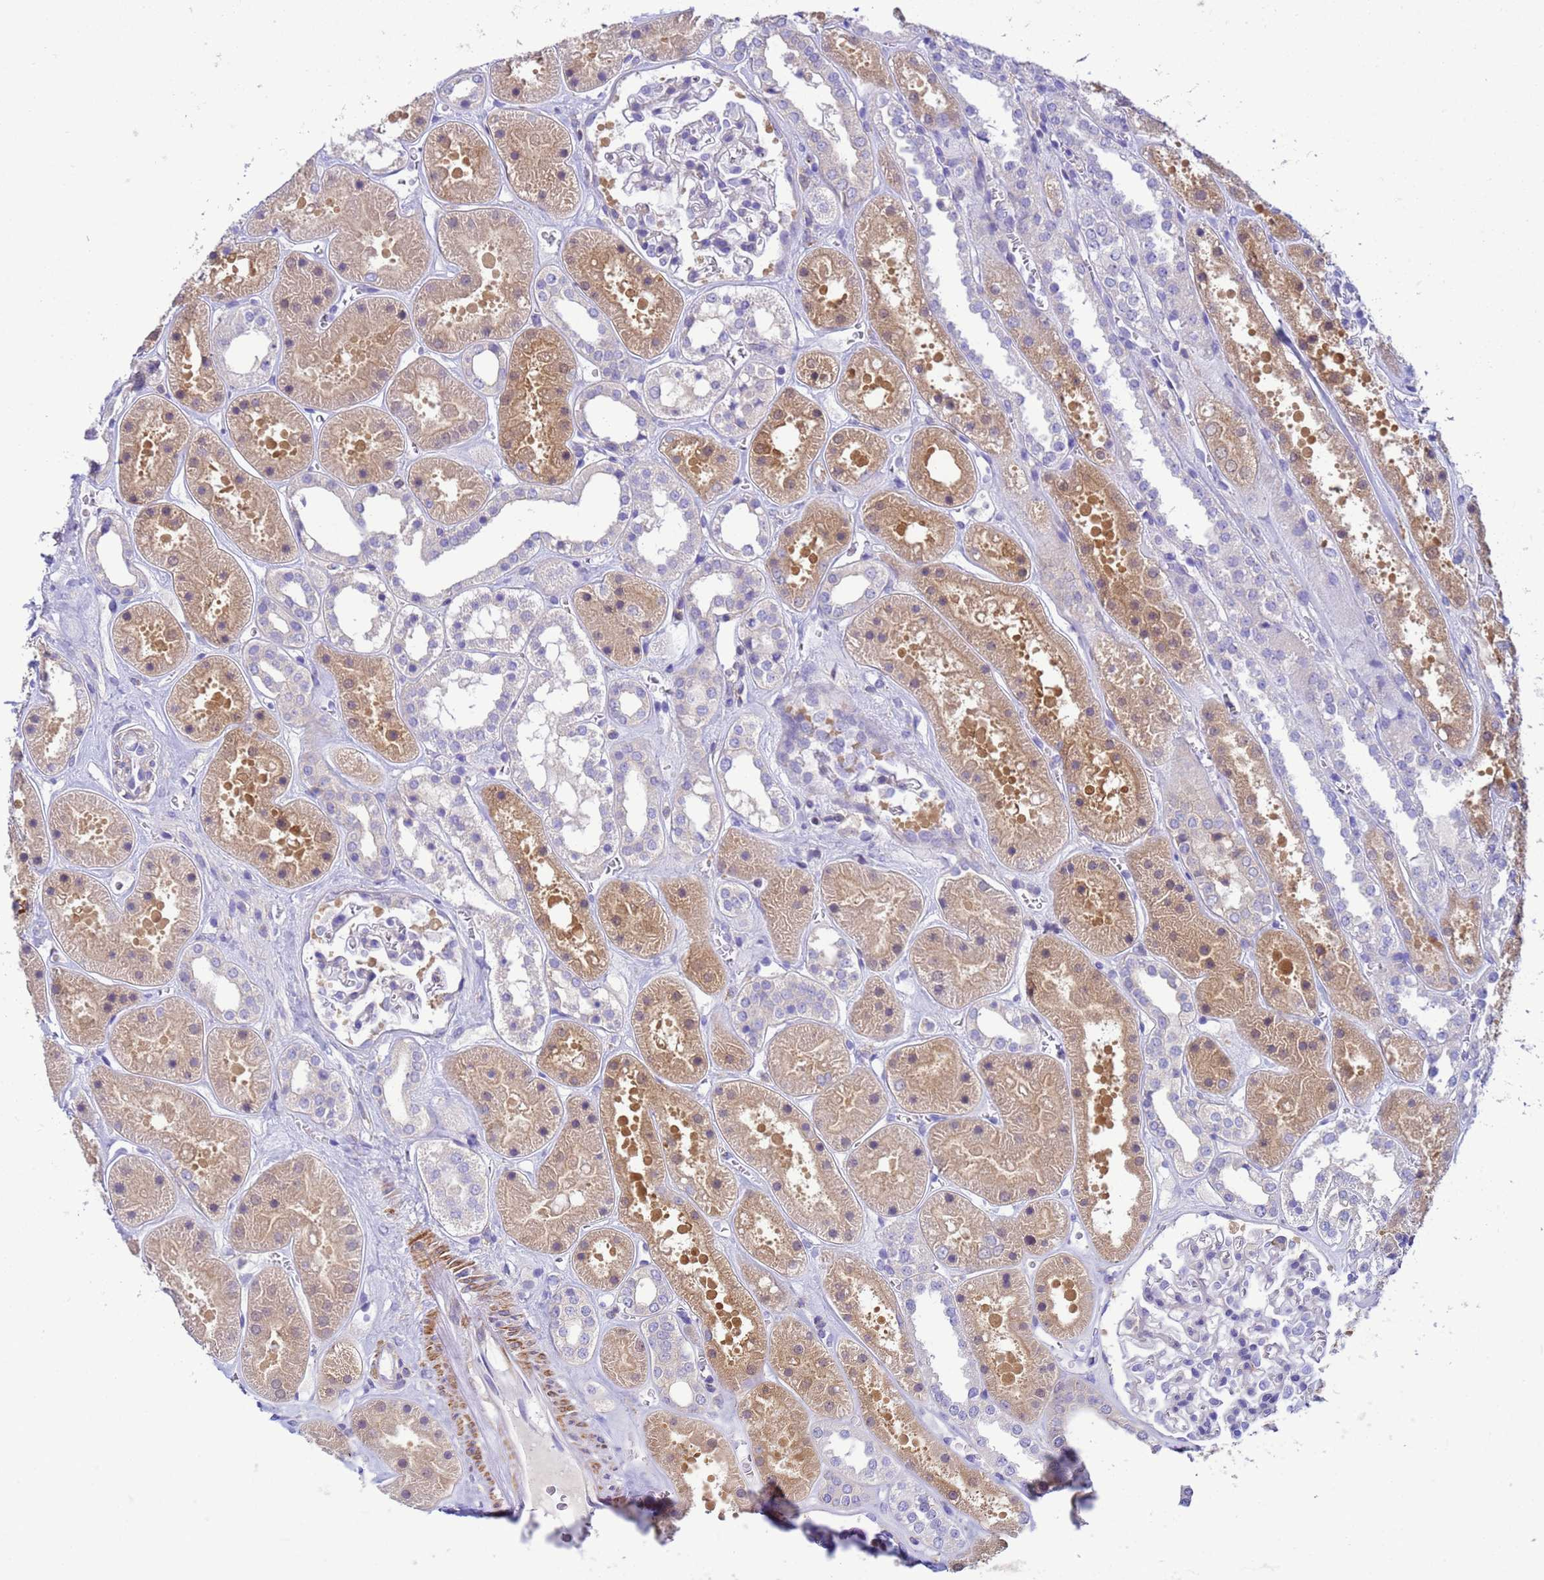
{"staining": {"intensity": "negative", "quantity": "none", "location": "none"}, "tissue": "kidney", "cell_type": "Cells in glomeruli", "image_type": "normal", "snomed": [{"axis": "morphology", "description": "Normal tissue, NOS"}, {"axis": "topography", "description": "Kidney"}], "caption": "Micrograph shows no significant protein expression in cells in glomeruli of benign kidney. (DAB IHC with hematoxylin counter stain).", "gene": "KLHL13", "patient": {"sex": "female", "age": 41}}